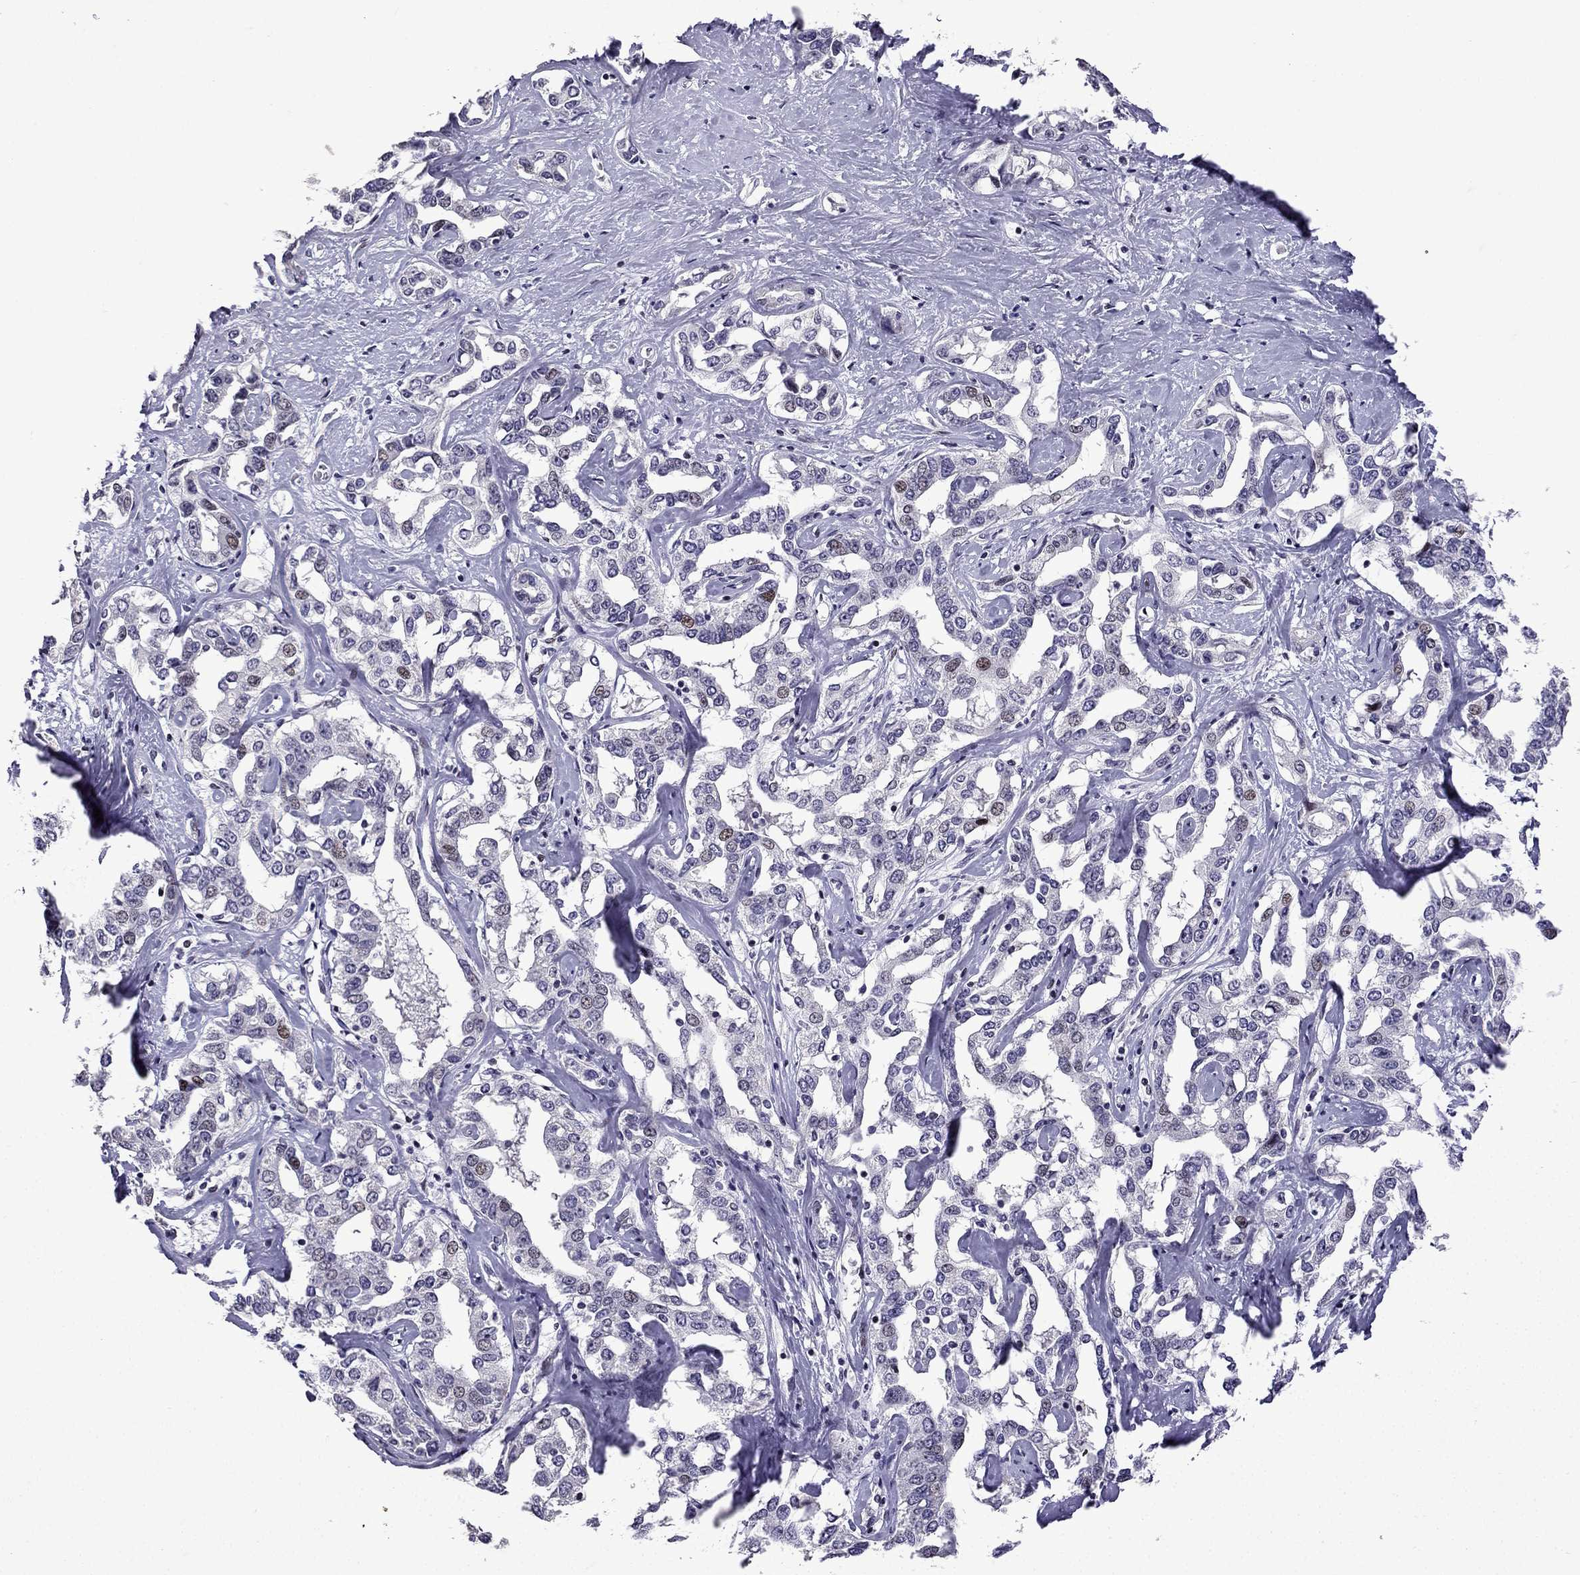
{"staining": {"intensity": "negative", "quantity": "none", "location": "none"}, "tissue": "liver cancer", "cell_type": "Tumor cells", "image_type": "cancer", "snomed": [{"axis": "morphology", "description": "Cholangiocarcinoma"}, {"axis": "topography", "description": "Liver"}], "caption": "This micrograph is of liver cholangiocarcinoma stained with immunohistochemistry to label a protein in brown with the nuclei are counter-stained blue. There is no positivity in tumor cells.", "gene": "TTN", "patient": {"sex": "male", "age": 59}}